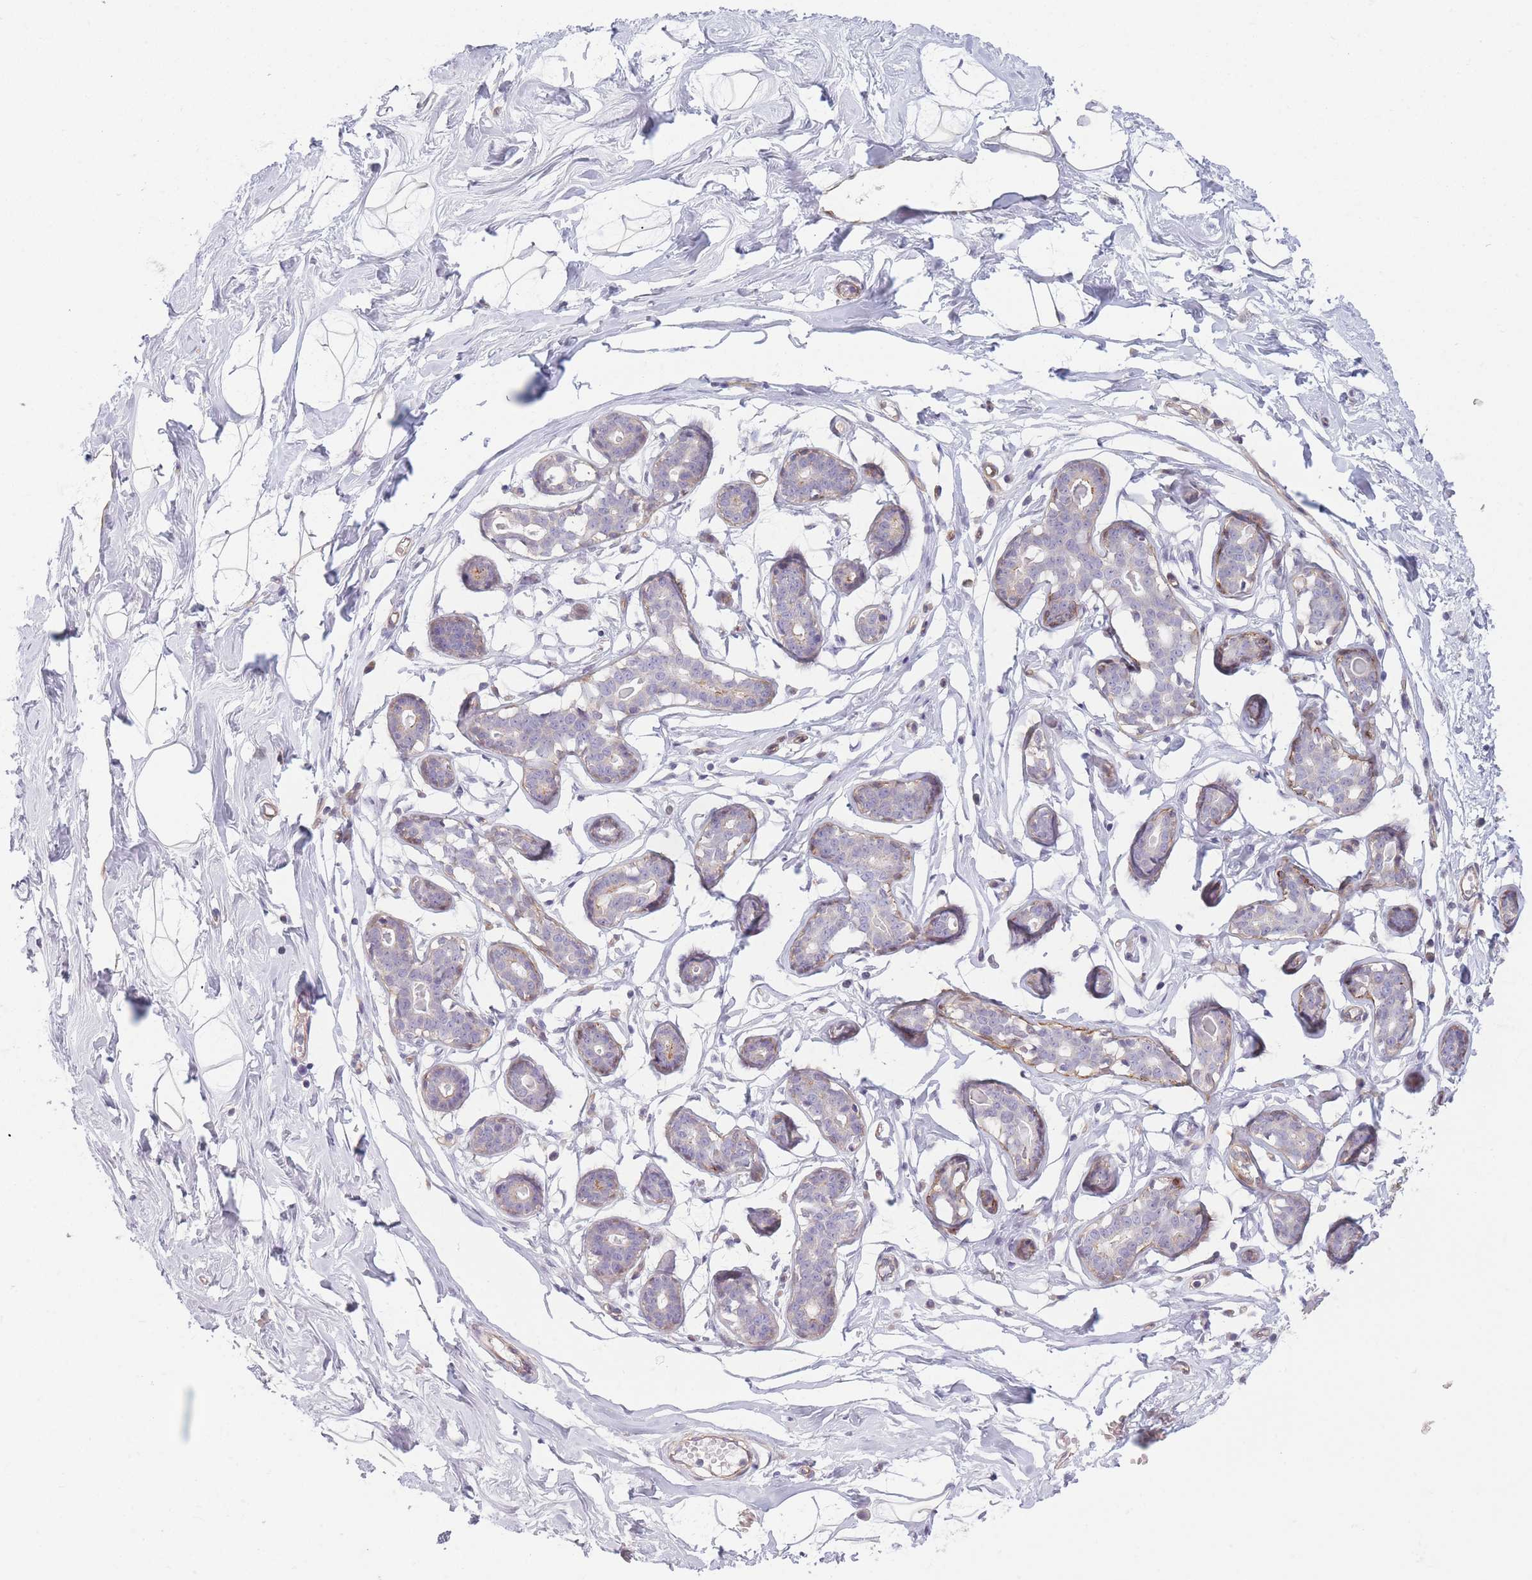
{"staining": {"intensity": "negative", "quantity": "none", "location": "none"}, "tissue": "breast", "cell_type": "Adipocytes", "image_type": "normal", "snomed": [{"axis": "morphology", "description": "Normal tissue, NOS"}, {"axis": "morphology", "description": "Adenoma, NOS"}, {"axis": "topography", "description": "Breast"}], "caption": "This is an IHC photomicrograph of benign human breast. There is no staining in adipocytes.", "gene": "SLC7A6", "patient": {"sex": "female", "age": 23}}